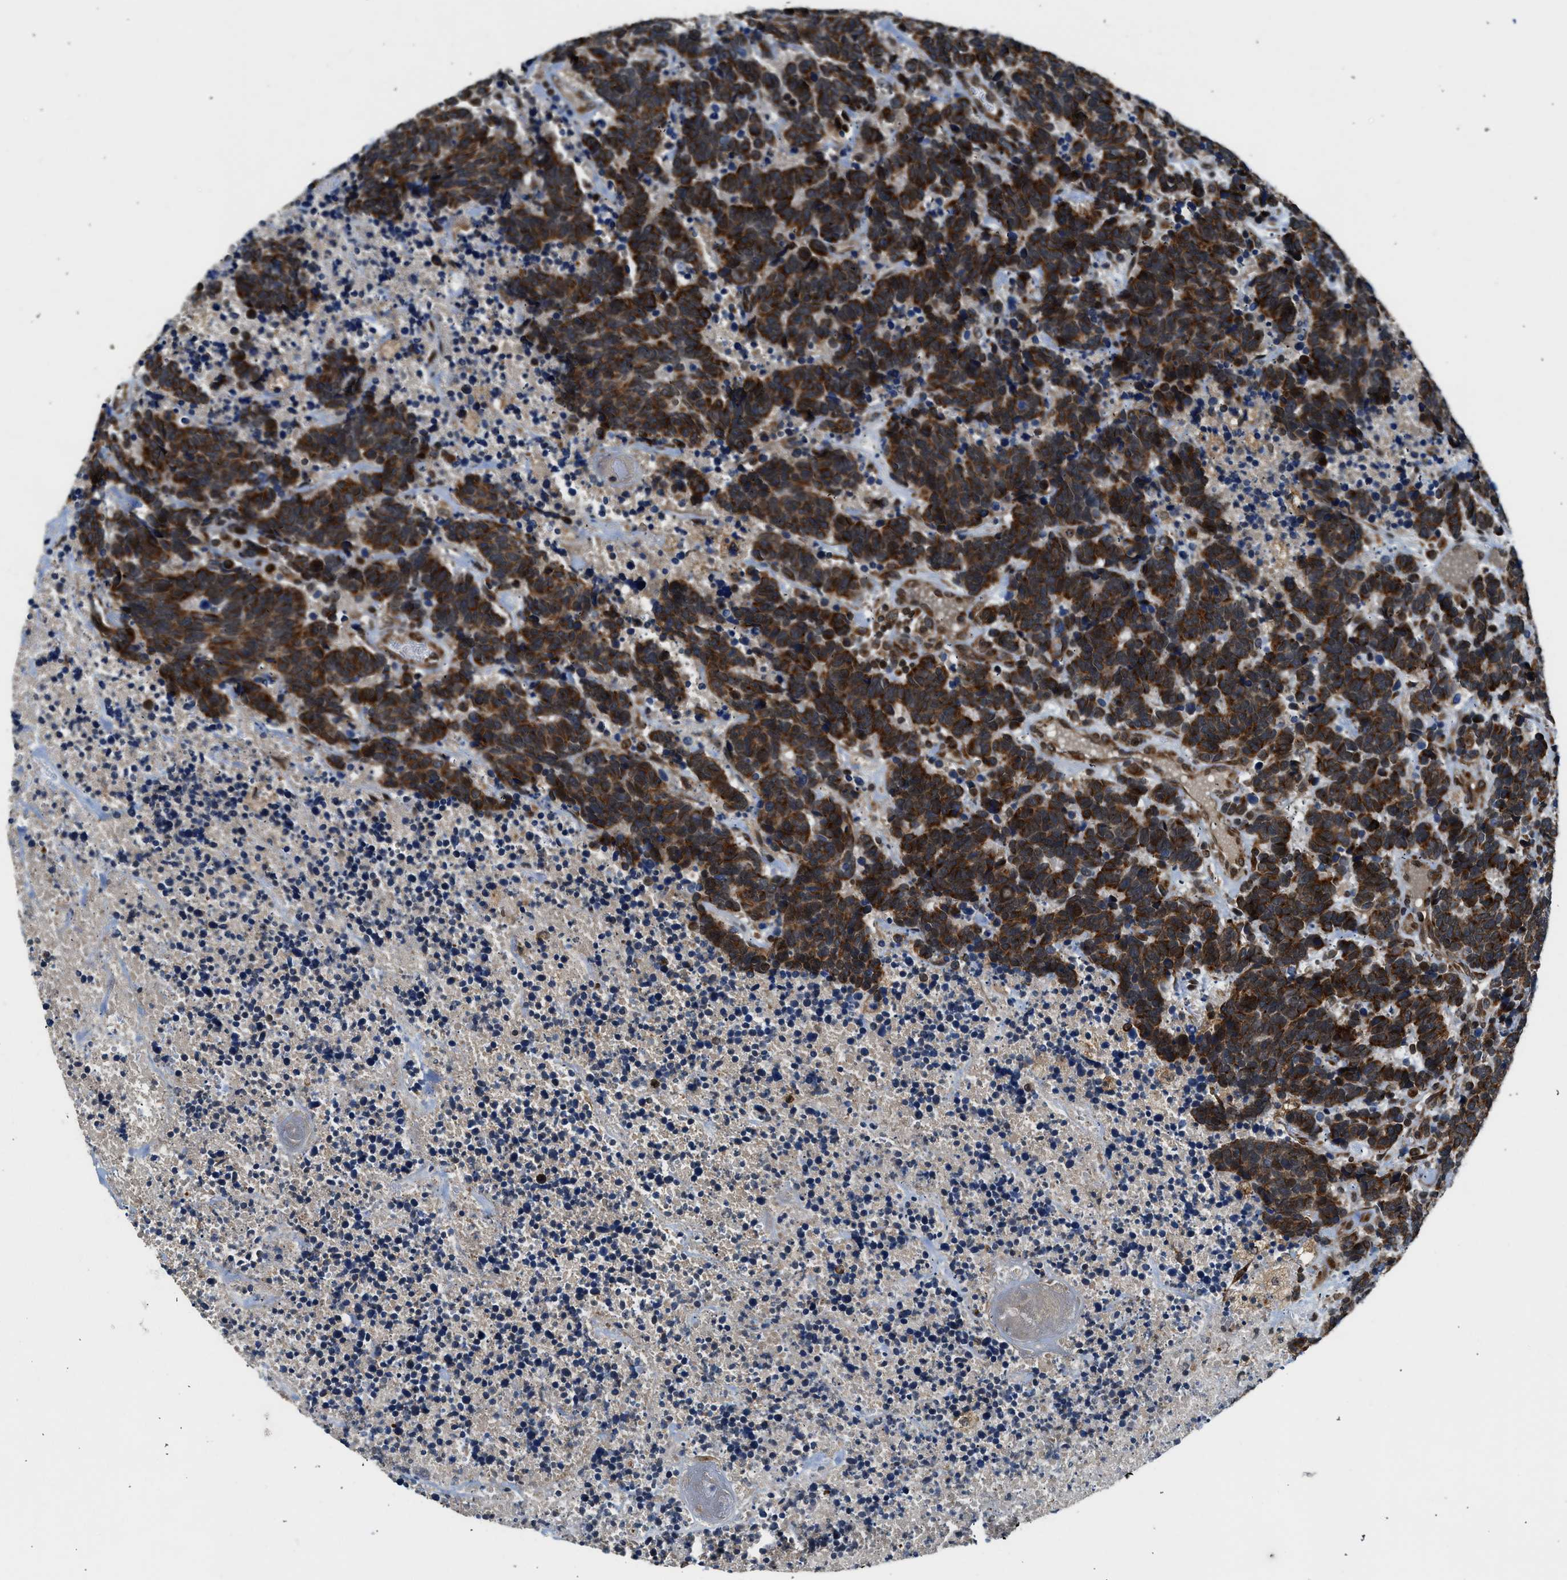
{"staining": {"intensity": "strong", "quantity": ">75%", "location": "cytoplasmic/membranous"}, "tissue": "carcinoid", "cell_type": "Tumor cells", "image_type": "cancer", "snomed": [{"axis": "morphology", "description": "Carcinoma, NOS"}, {"axis": "morphology", "description": "Carcinoid, malignant, NOS"}, {"axis": "topography", "description": "Urinary bladder"}], "caption": "DAB (3,3'-diaminobenzidine) immunohistochemical staining of human carcinoid reveals strong cytoplasmic/membranous protein staining in about >75% of tumor cells. The staining was performed using DAB, with brown indicating positive protein expression. Nuclei are stained blue with hematoxylin.", "gene": "RETREG3", "patient": {"sex": "male", "age": 57}}